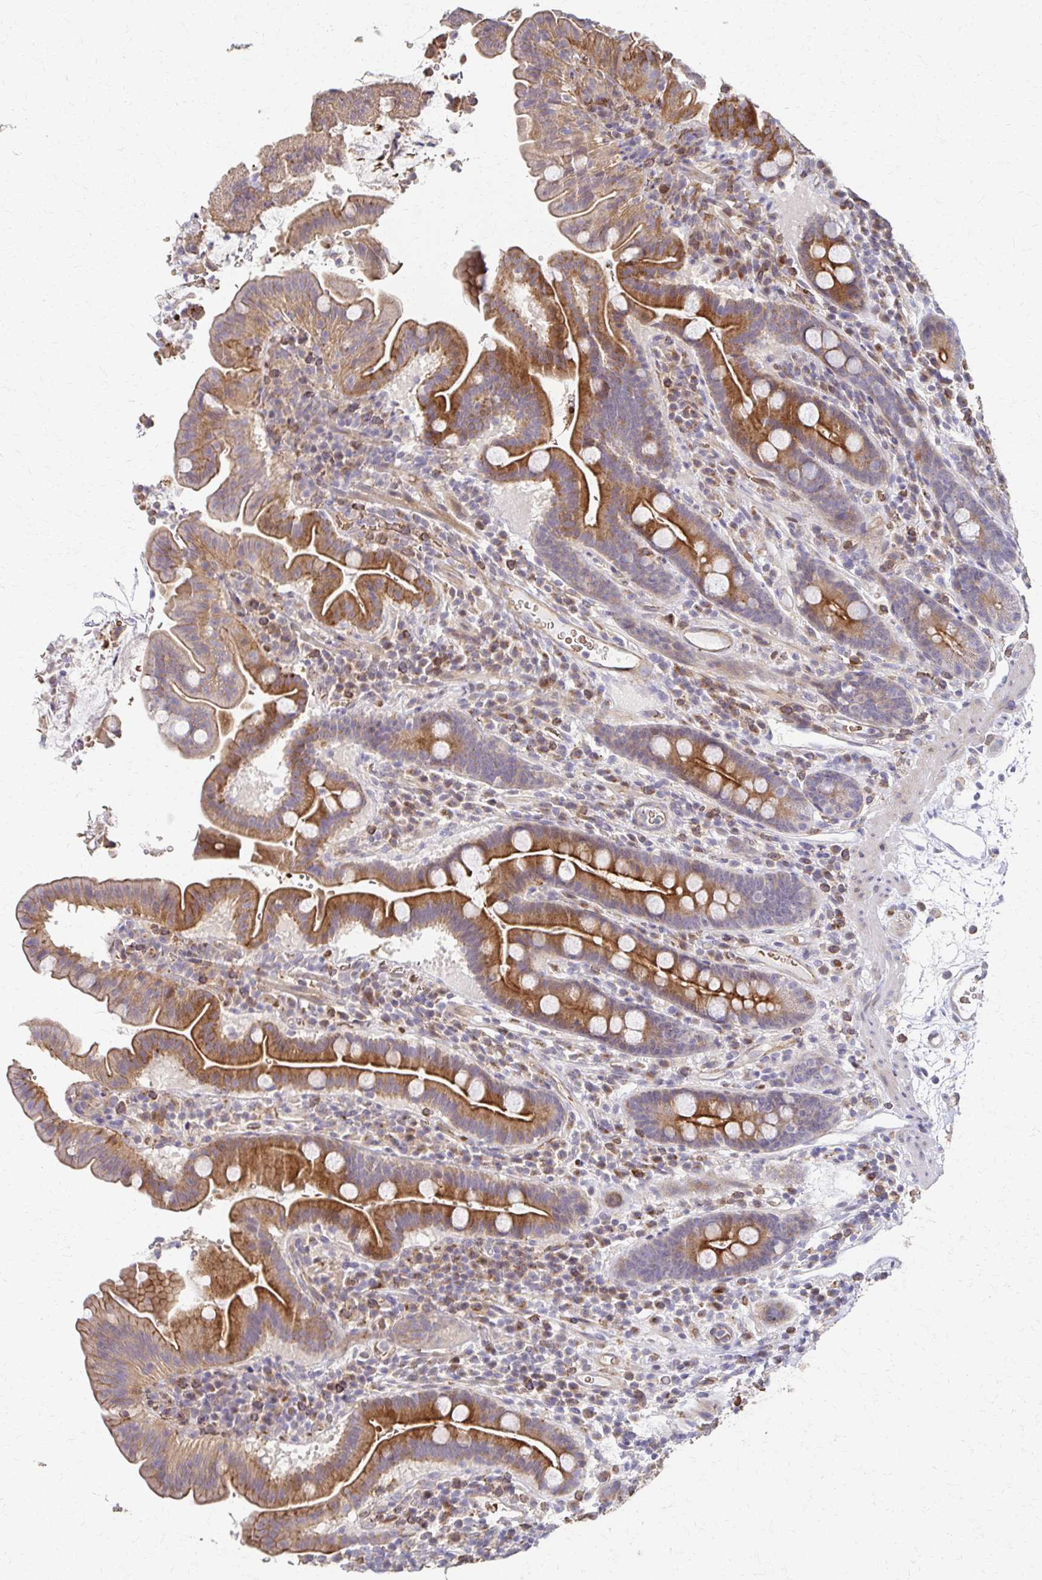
{"staining": {"intensity": "moderate", "quantity": ">75%", "location": "cytoplasmic/membranous"}, "tissue": "small intestine", "cell_type": "Glandular cells", "image_type": "normal", "snomed": [{"axis": "morphology", "description": "Normal tissue, NOS"}, {"axis": "topography", "description": "Small intestine"}], "caption": "Protein staining of normal small intestine shows moderate cytoplasmic/membranous expression in approximately >75% of glandular cells.", "gene": "SKA2", "patient": {"sex": "male", "age": 26}}